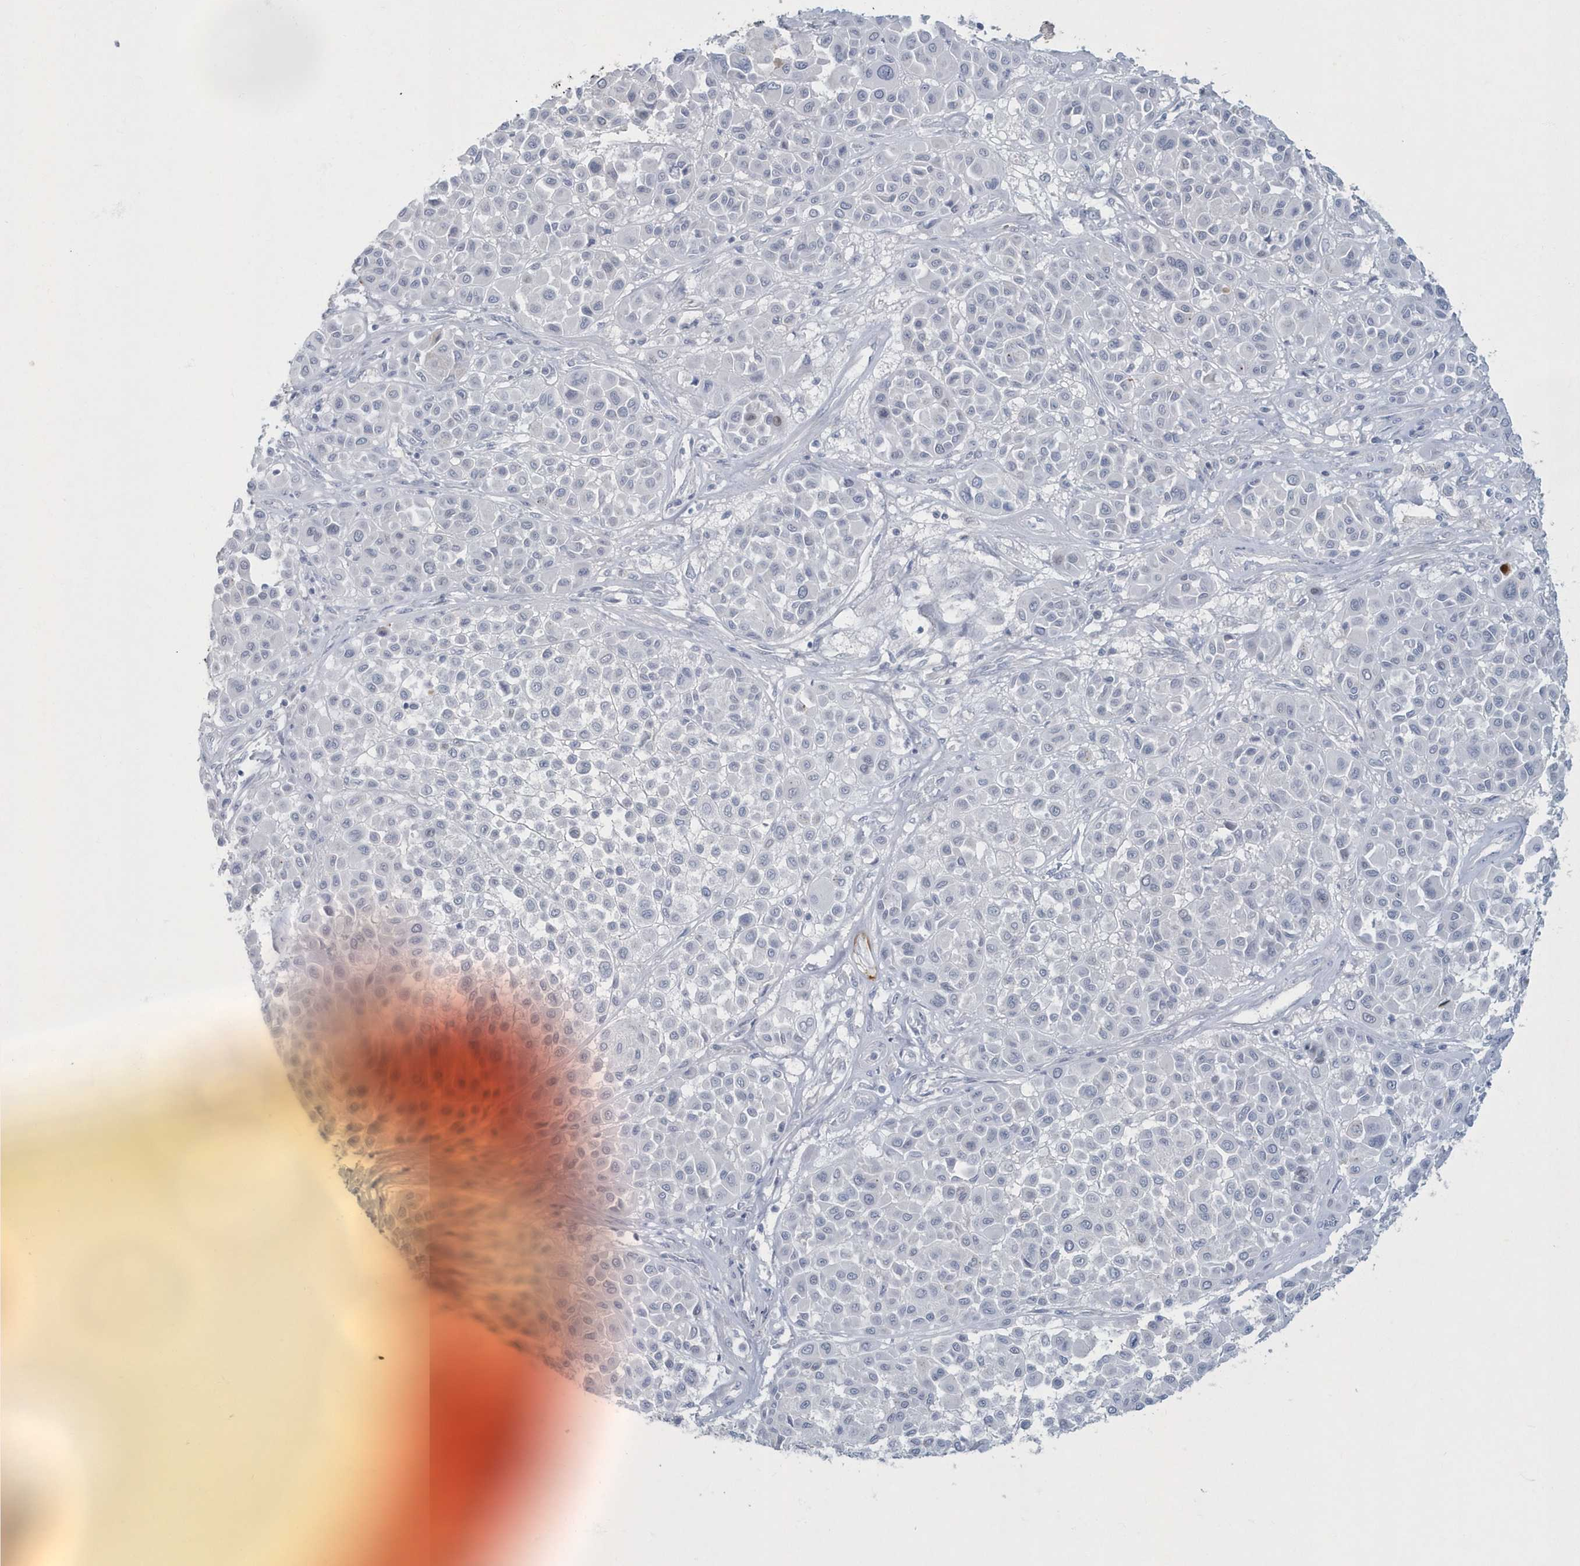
{"staining": {"intensity": "negative", "quantity": "none", "location": "none"}, "tissue": "melanoma", "cell_type": "Tumor cells", "image_type": "cancer", "snomed": [{"axis": "morphology", "description": "Malignant melanoma, Metastatic site"}, {"axis": "topography", "description": "Soft tissue"}], "caption": "Melanoma stained for a protein using immunohistochemistry (IHC) reveals no expression tumor cells.", "gene": "MYOT", "patient": {"sex": "male", "age": 41}}